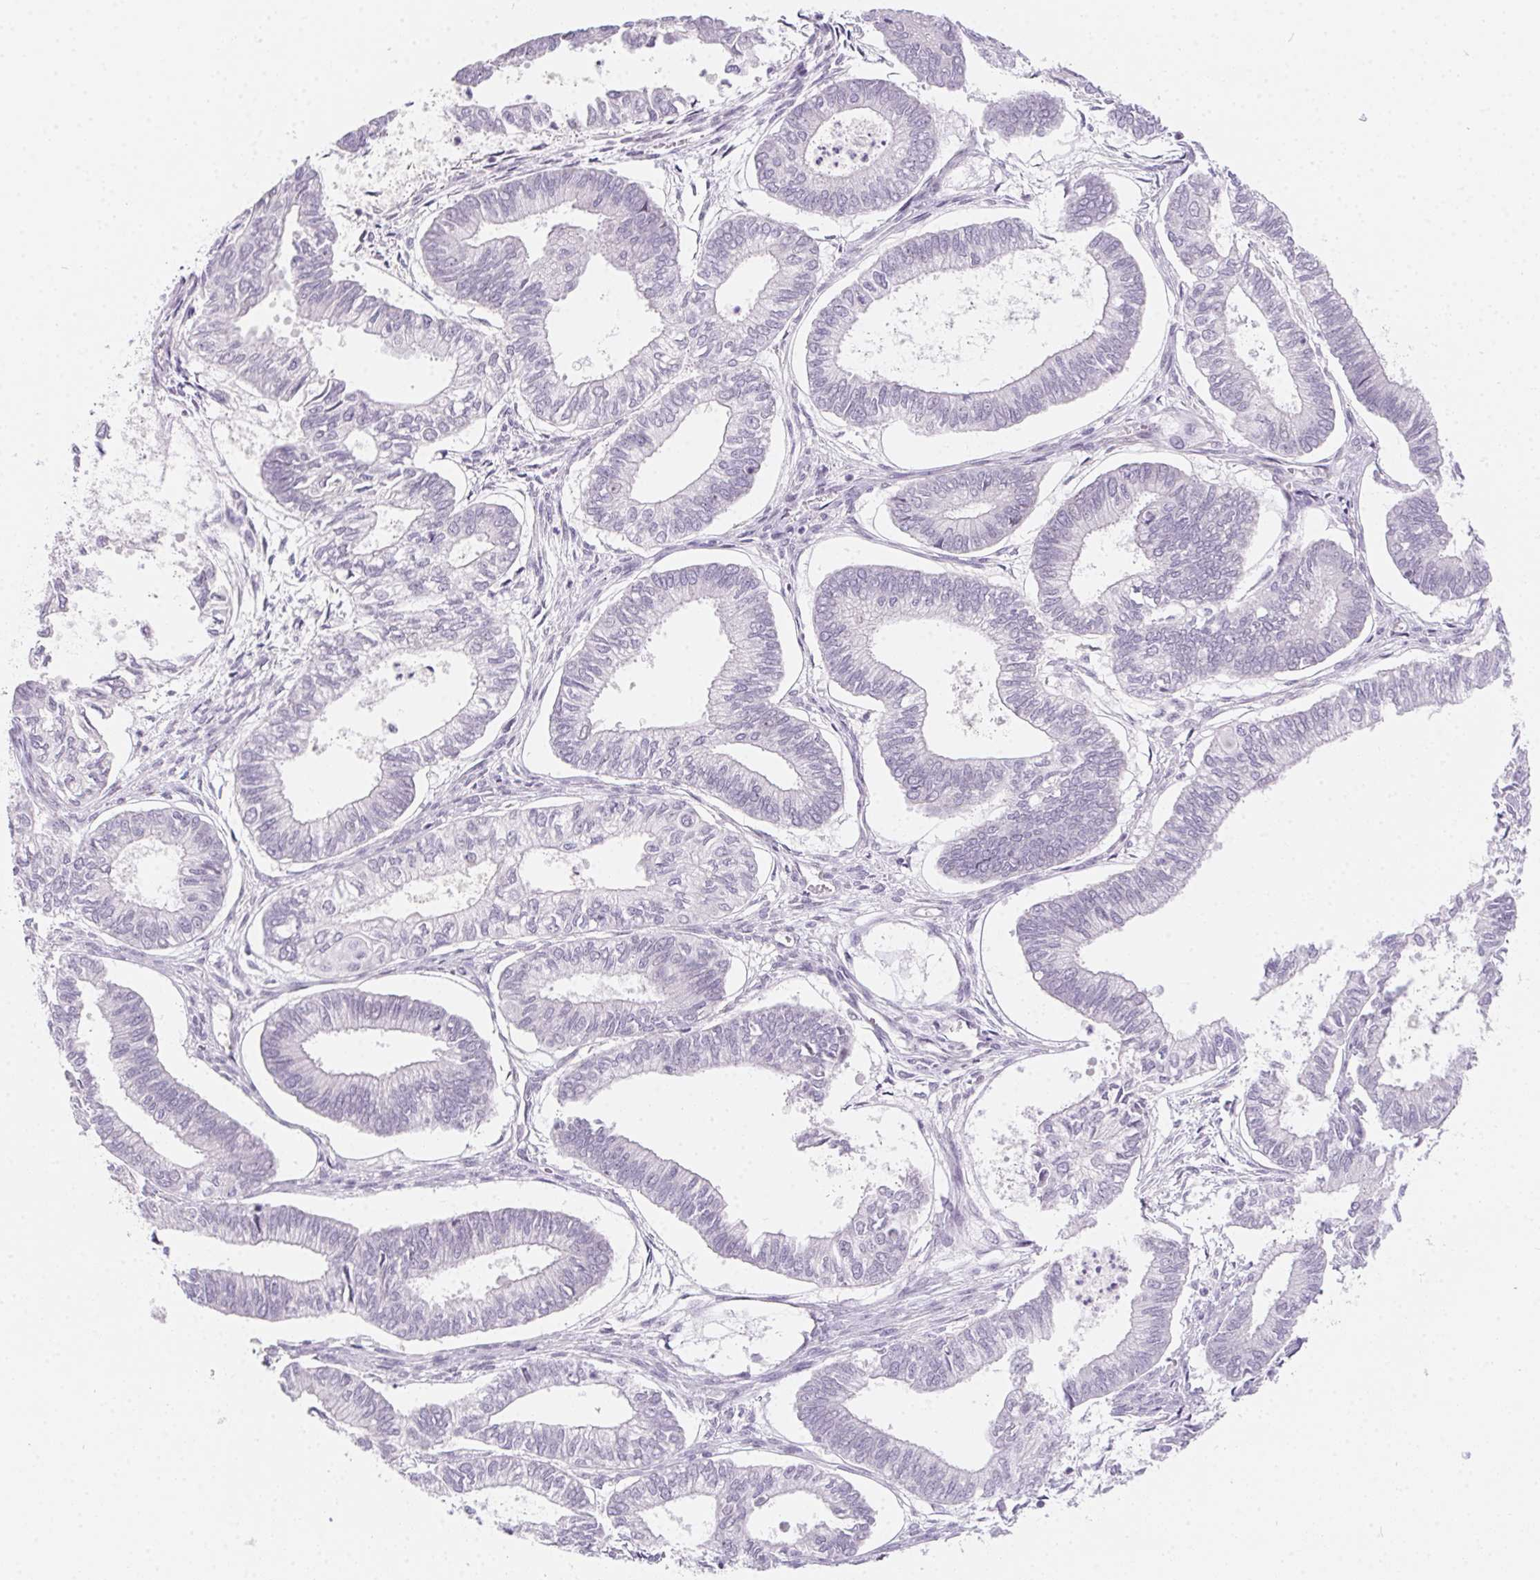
{"staining": {"intensity": "negative", "quantity": "none", "location": "none"}, "tissue": "ovarian cancer", "cell_type": "Tumor cells", "image_type": "cancer", "snomed": [{"axis": "morphology", "description": "Carcinoma, endometroid"}, {"axis": "topography", "description": "Ovary"}], "caption": "A high-resolution photomicrograph shows immunohistochemistry (IHC) staining of ovarian endometroid carcinoma, which displays no significant expression in tumor cells.", "gene": "MORC1", "patient": {"sex": "female", "age": 64}}